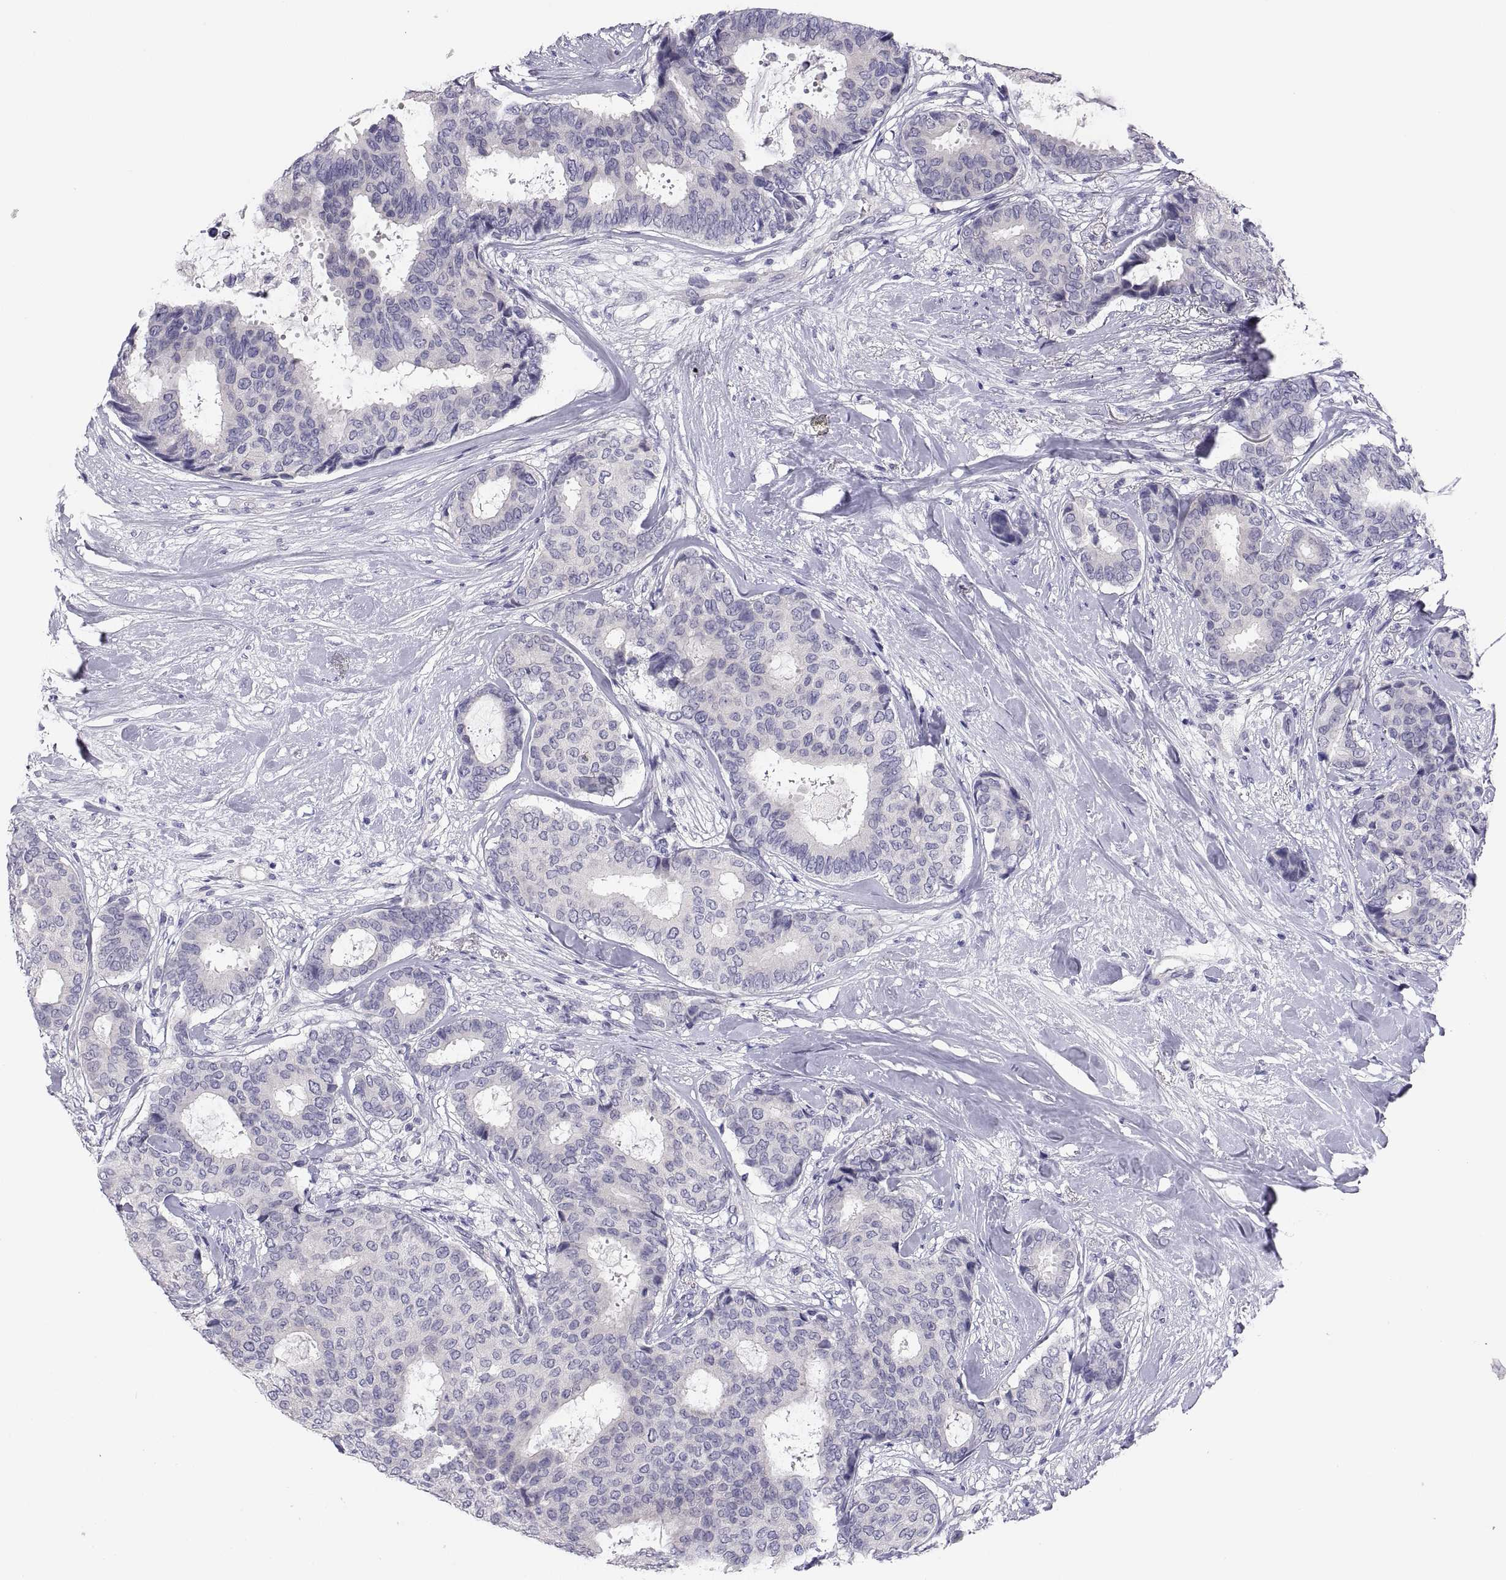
{"staining": {"intensity": "negative", "quantity": "none", "location": "none"}, "tissue": "breast cancer", "cell_type": "Tumor cells", "image_type": "cancer", "snomed": [{"axis": "morphology", "description": "Duct carcinoma"}, {"axis": "topography", "description": "Breast"}], "caption": "Breast cancer (intraductal carcinoma) was stained to show a protein in brown. There is no significant positivity in tumor cells.", "gene": "STRC", "patient": {"sex": "female", "age": 75}}